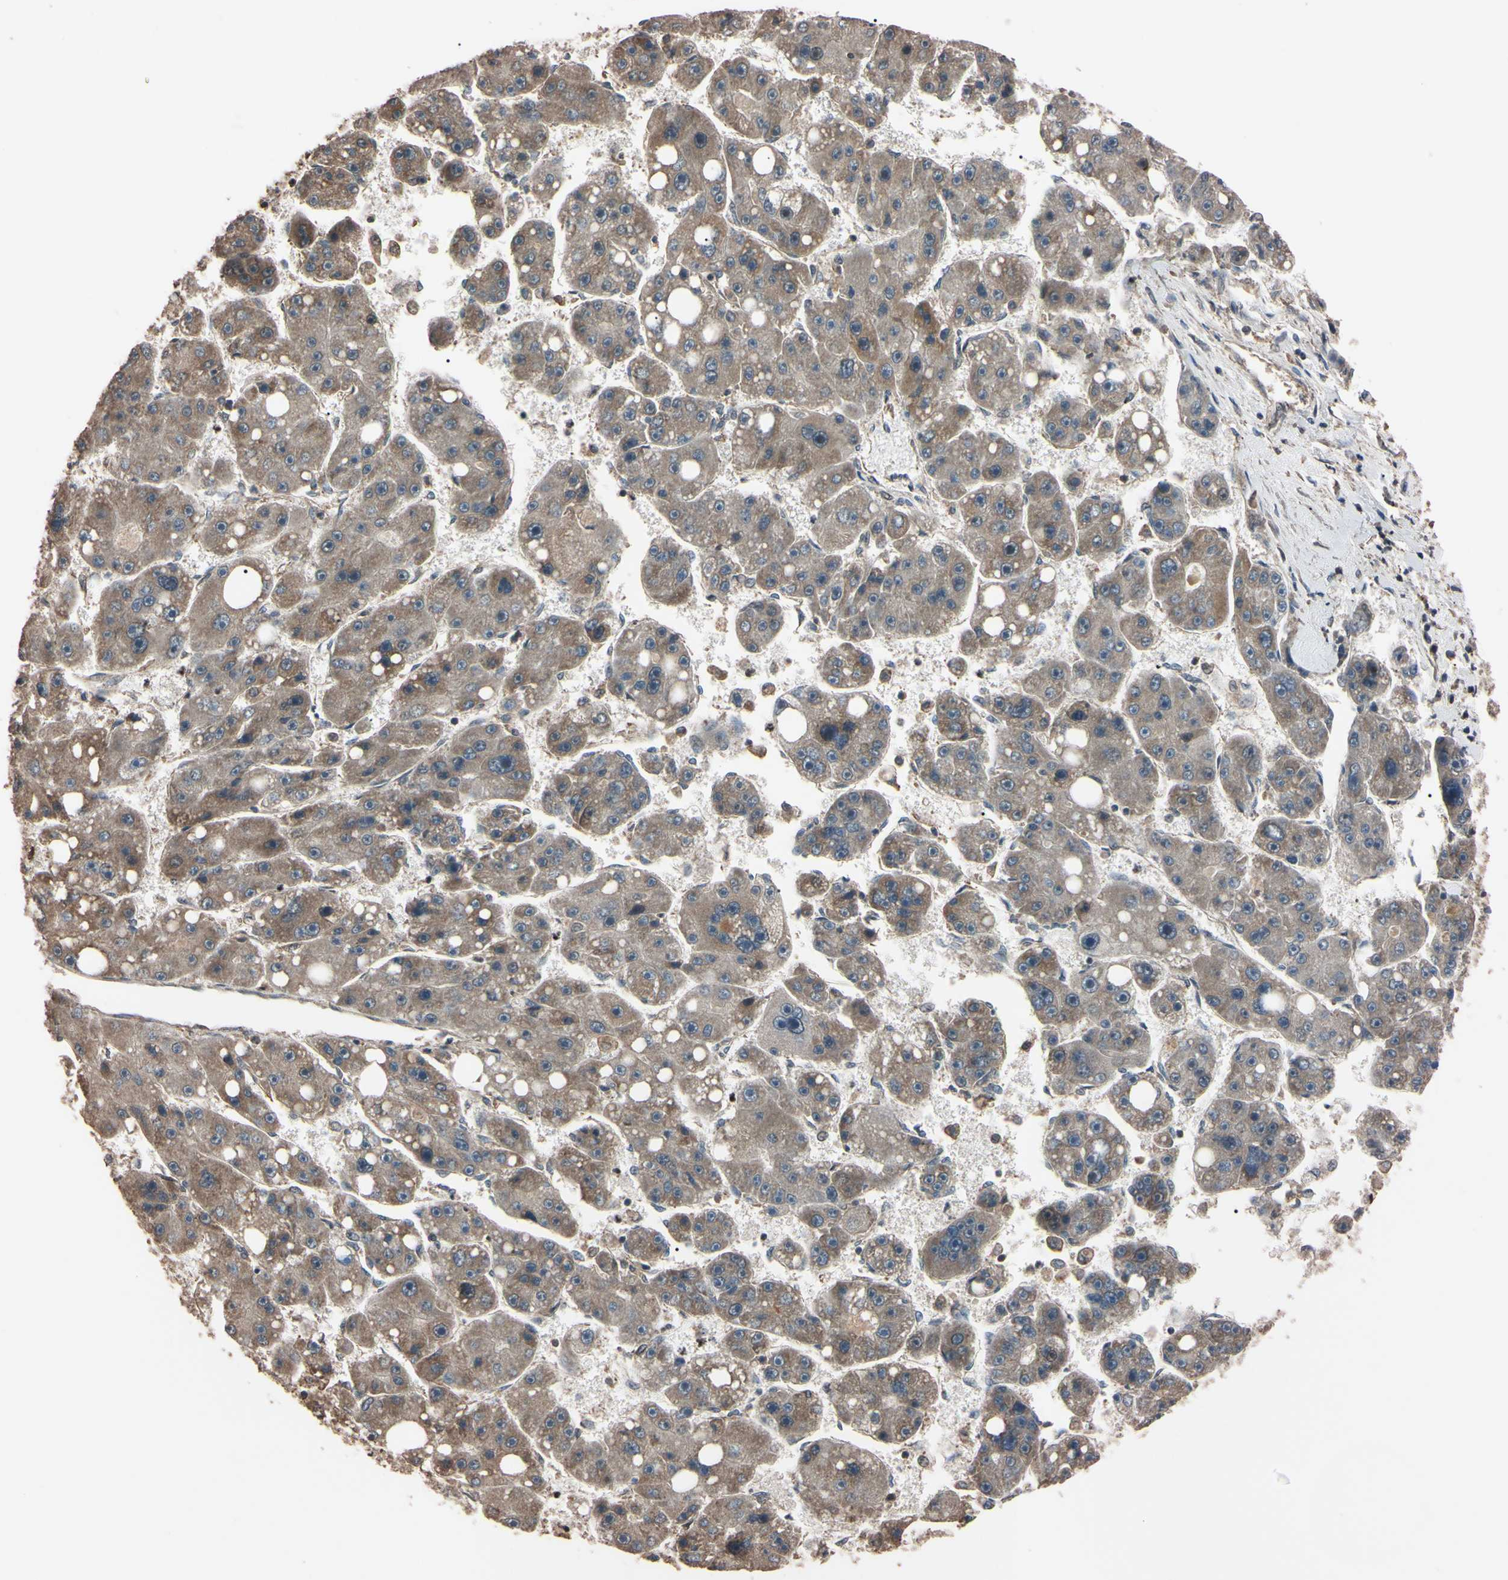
{"staining": {"intensity": "weak", "quantity": ">75%", "location": "cytoplasmic/membranous"}, "tissue": "liver cancer", "cell_type": "Tumor cells", "image_type": "cancer", "snomed": [{"axis": "morphology", "description": "Carcinoma, Hepatocellular, NOS"}, {"axis": "topography", "description": "Liver"}], "caption": "Approximately >75% of tumor cells in human liver hepatocellular carcinoma exhibit weak cytoplasmic/membranous protein expression as visualized by brown immunohistochemical staining.", "gene": "TNFRSF1A", "patient": {"sex": "female", "age": 61}}